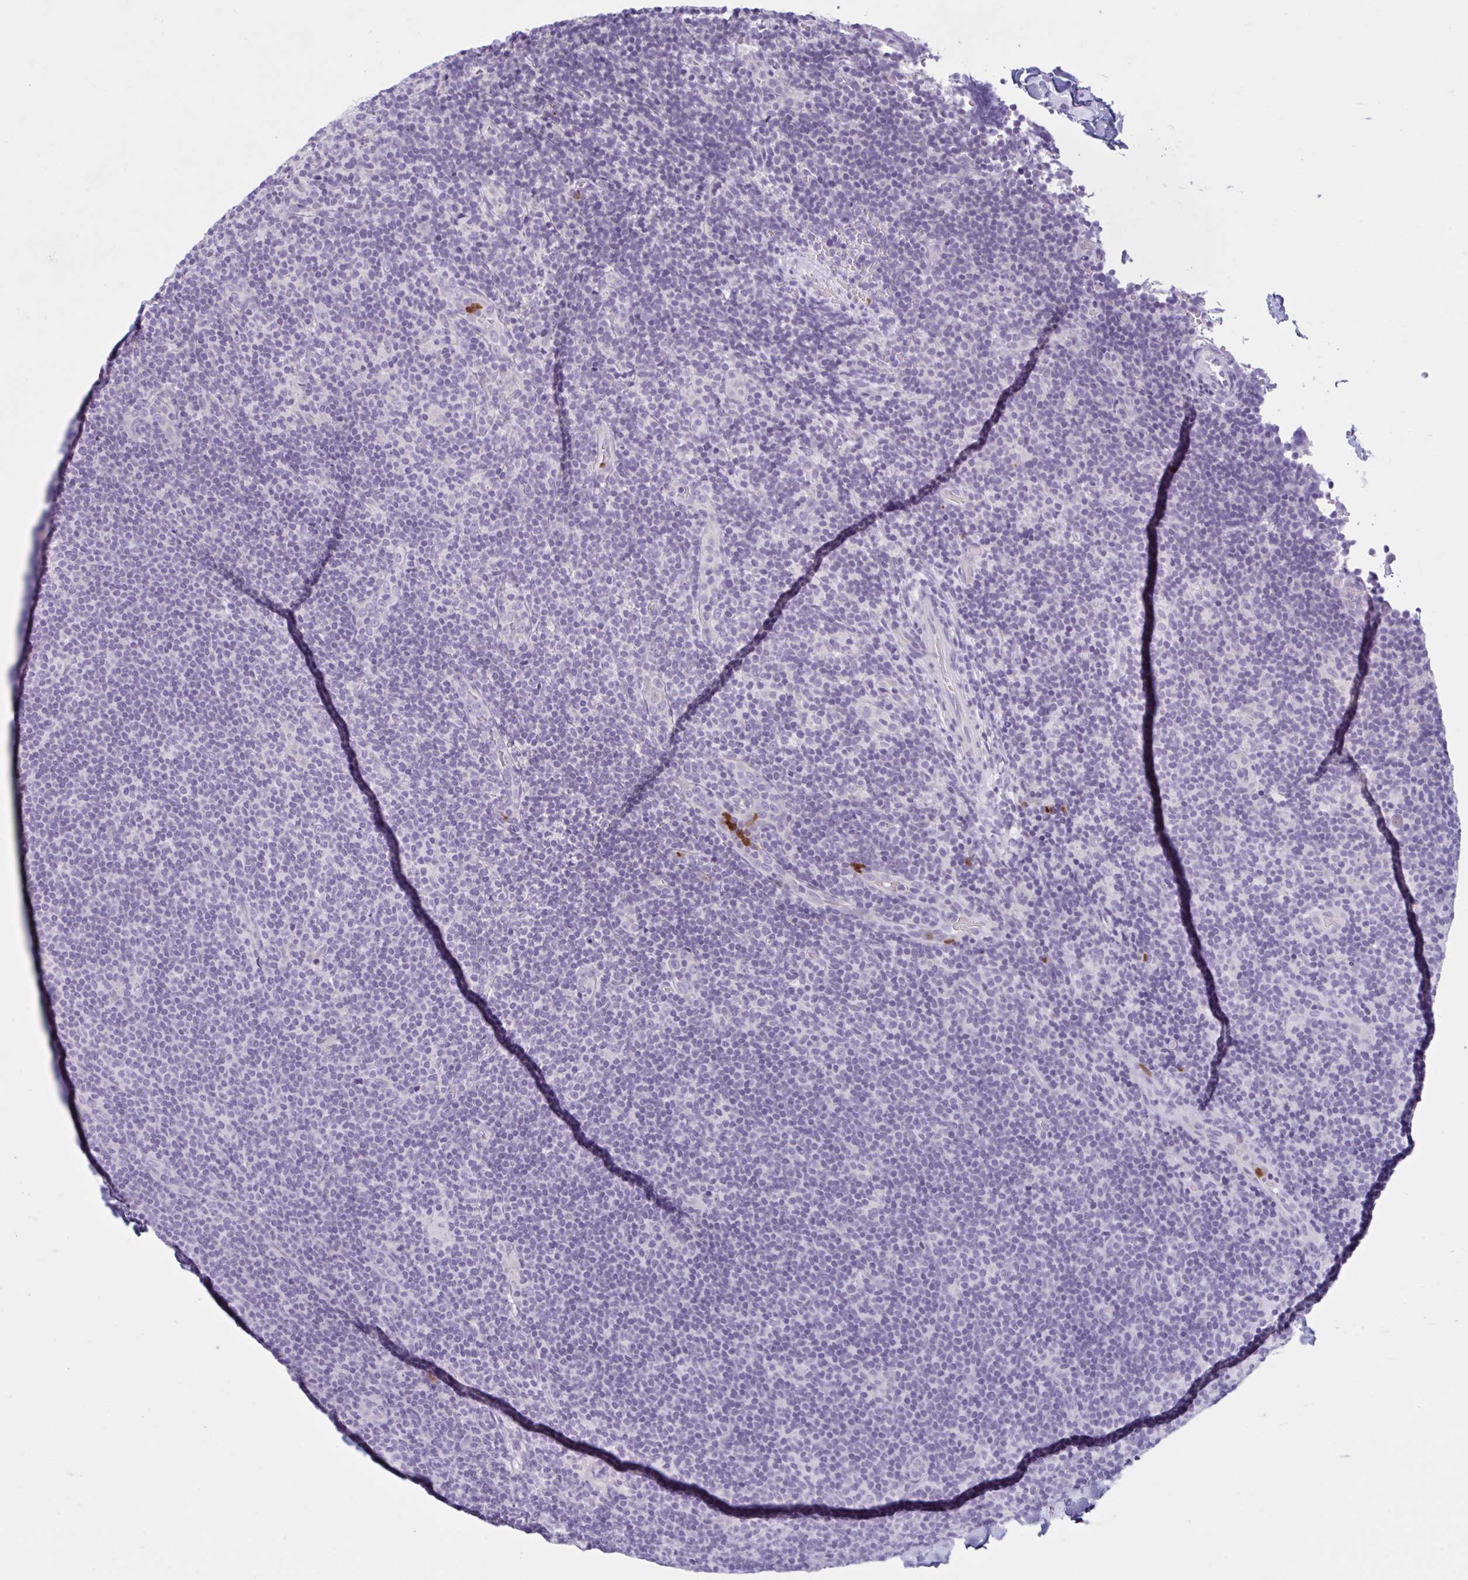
{"staining": {"intensity": "negative", "quantity": "none", "location": "none"}, "tissue": "lymphoma", "cell_type": "Tumor cells", "image_type": "cancer", "snomed": [{"axis": "morphology", "description": "Hodgkin's disease, NOS"}, {"axis": "topography", "description": "Lymph node"}], "caption": "Micrograph shows no significant protein staining in tumor cells of Hodgkin's disease. The staining was performed using DAB (3,3'-diaminobenzidine) to visualize the protein expression in brown, while the nuclei were stained in blue with hematoxylin (Magnification: 20x).", "gene": "CEP120", "patient": {"sex": "female", "age": 57}}